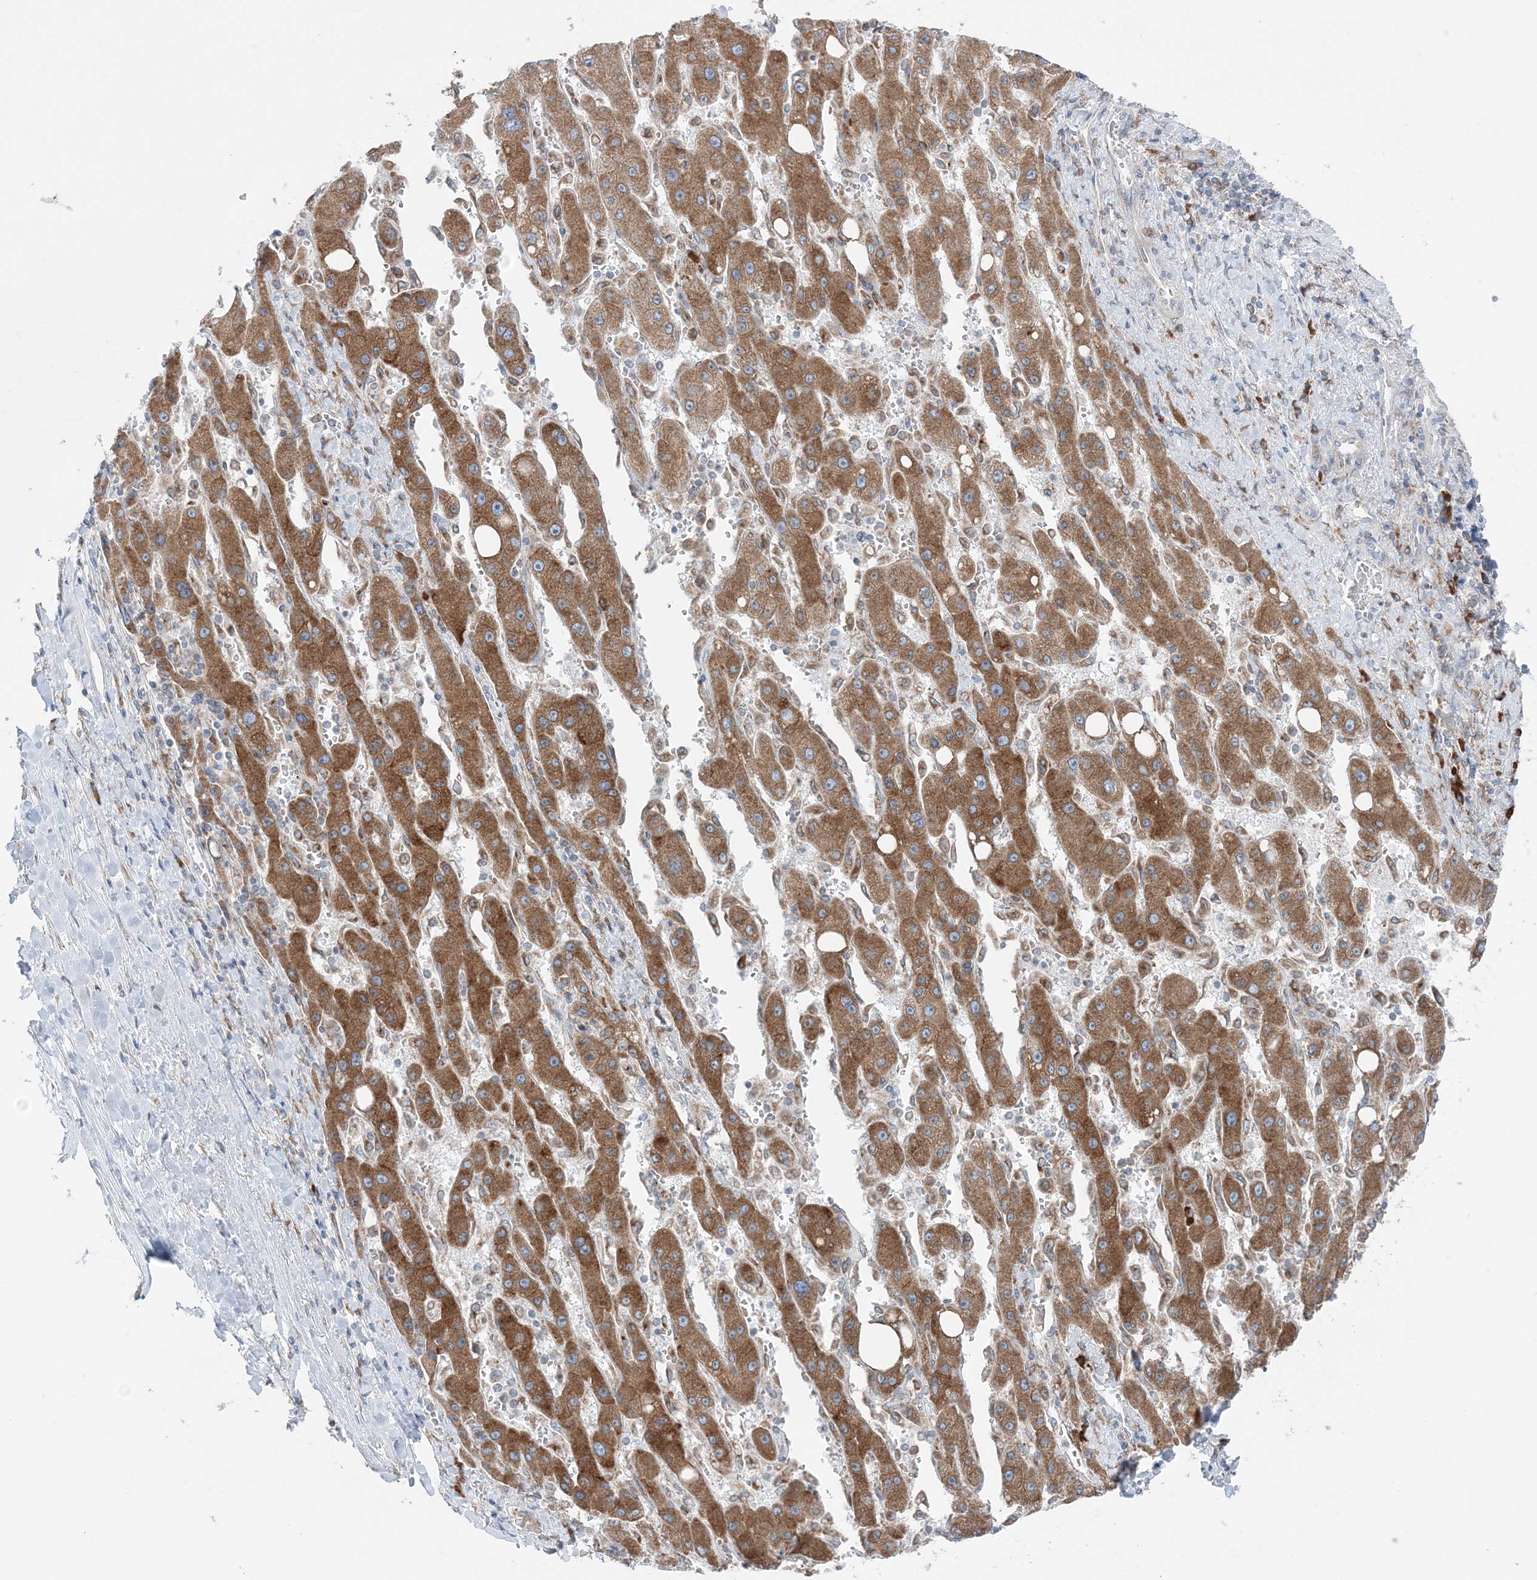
{"staining": {"intensity": "moderate", "quantity": ">75%", "location": "cytoplasmic/membranous"}, "tissue": "liver cancer", "cell_type": "Tumor cells", "image_type": "cancer", "snomed": [{"axis": "morphology", "description": "Carcinoma, Hepatocellular, NOS"}, {"axis": "topography", "description": "Liver"}], "caption": "This is an image of IHC staining of liver cancer, which shows moderate staining in the cytoplasmic/membranous of tumor cells.", "gene": "TMED10", "patient": {"sex": "female", "age": 73}}